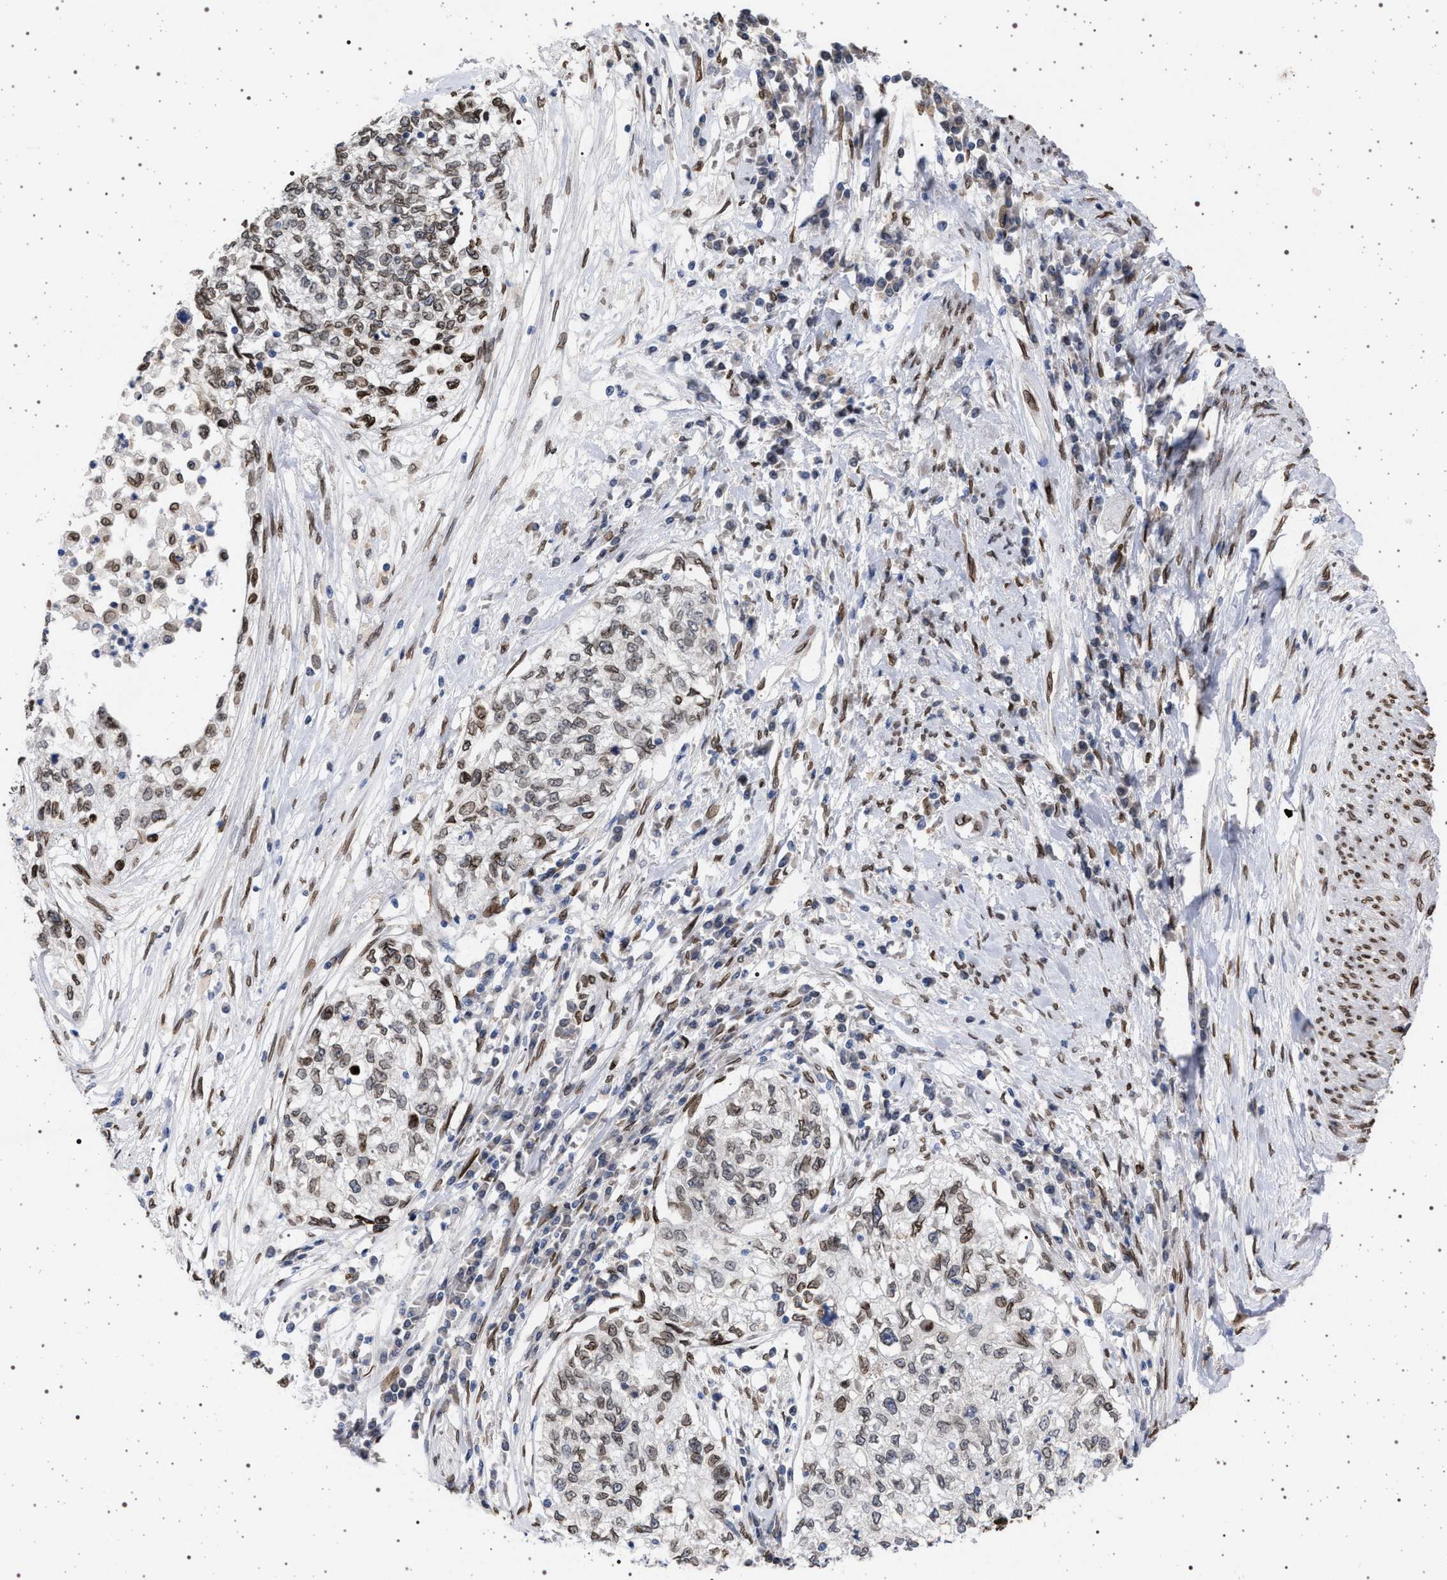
{"staining": {"intensity": "moderate", "quantity": ">75%", "location": "nuclear"}, "tissue": "cervical cancer", "cell_type": "Tumor cells", "image_type": "cancer", "snomed": [{"axis": "morphology", "description": "Squamous cell carcinoma, NOS"}, {"axis": "topography", "description": "Cervix"}], "caption": "An image of cervical cancer (squamous cell carcinoma) stained for a protein demonstrates moderate nuclear brown staining in tumor cells. Using DAB (brown) and hematoxylin (blue) stains, captured at high magnification using brightfield microscopy.", "gene": "ING2", "patient": {"sex": "female", "age": 57}}